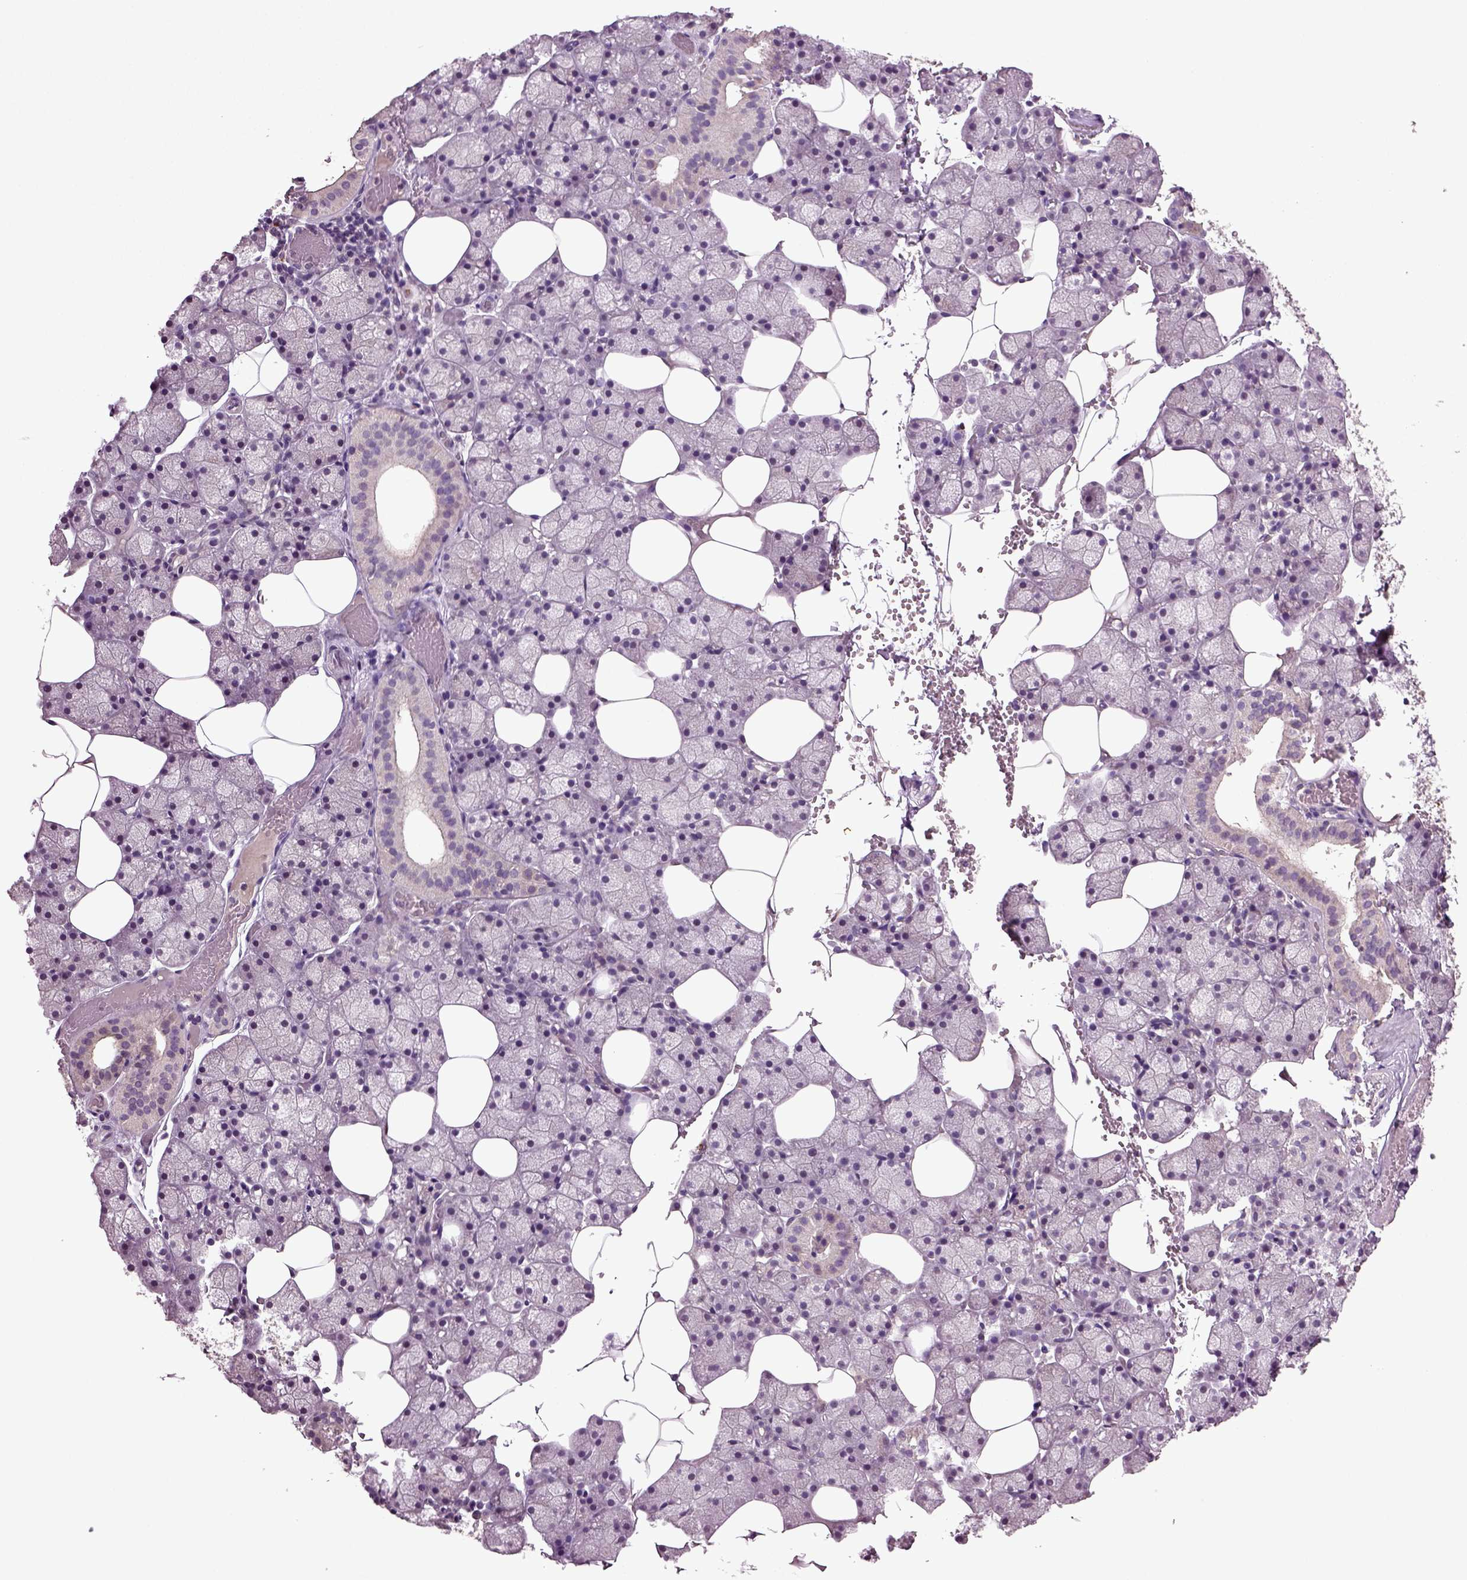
{"staining": {"intensity": "negative", "quantity": "none", "location": "none"}, "tissue": "salivary gland", "cell_type": "Glandular cells", "image_type": "normal", "snomed": [{"axis": "morphology", "description": "Normal tissue, NOS"}, {"axis": "topography", "description": "Salivary gland"}], "caption": "Immunohistochemistry micrograph of benign salivary gland: salivary gland stained with DAB (3,3'-diaminobenzidine) reveals no significant protein positivity in glandular cells.", "gene": "SLC17A6", "patient": {"sex": "male", "age": 38}}